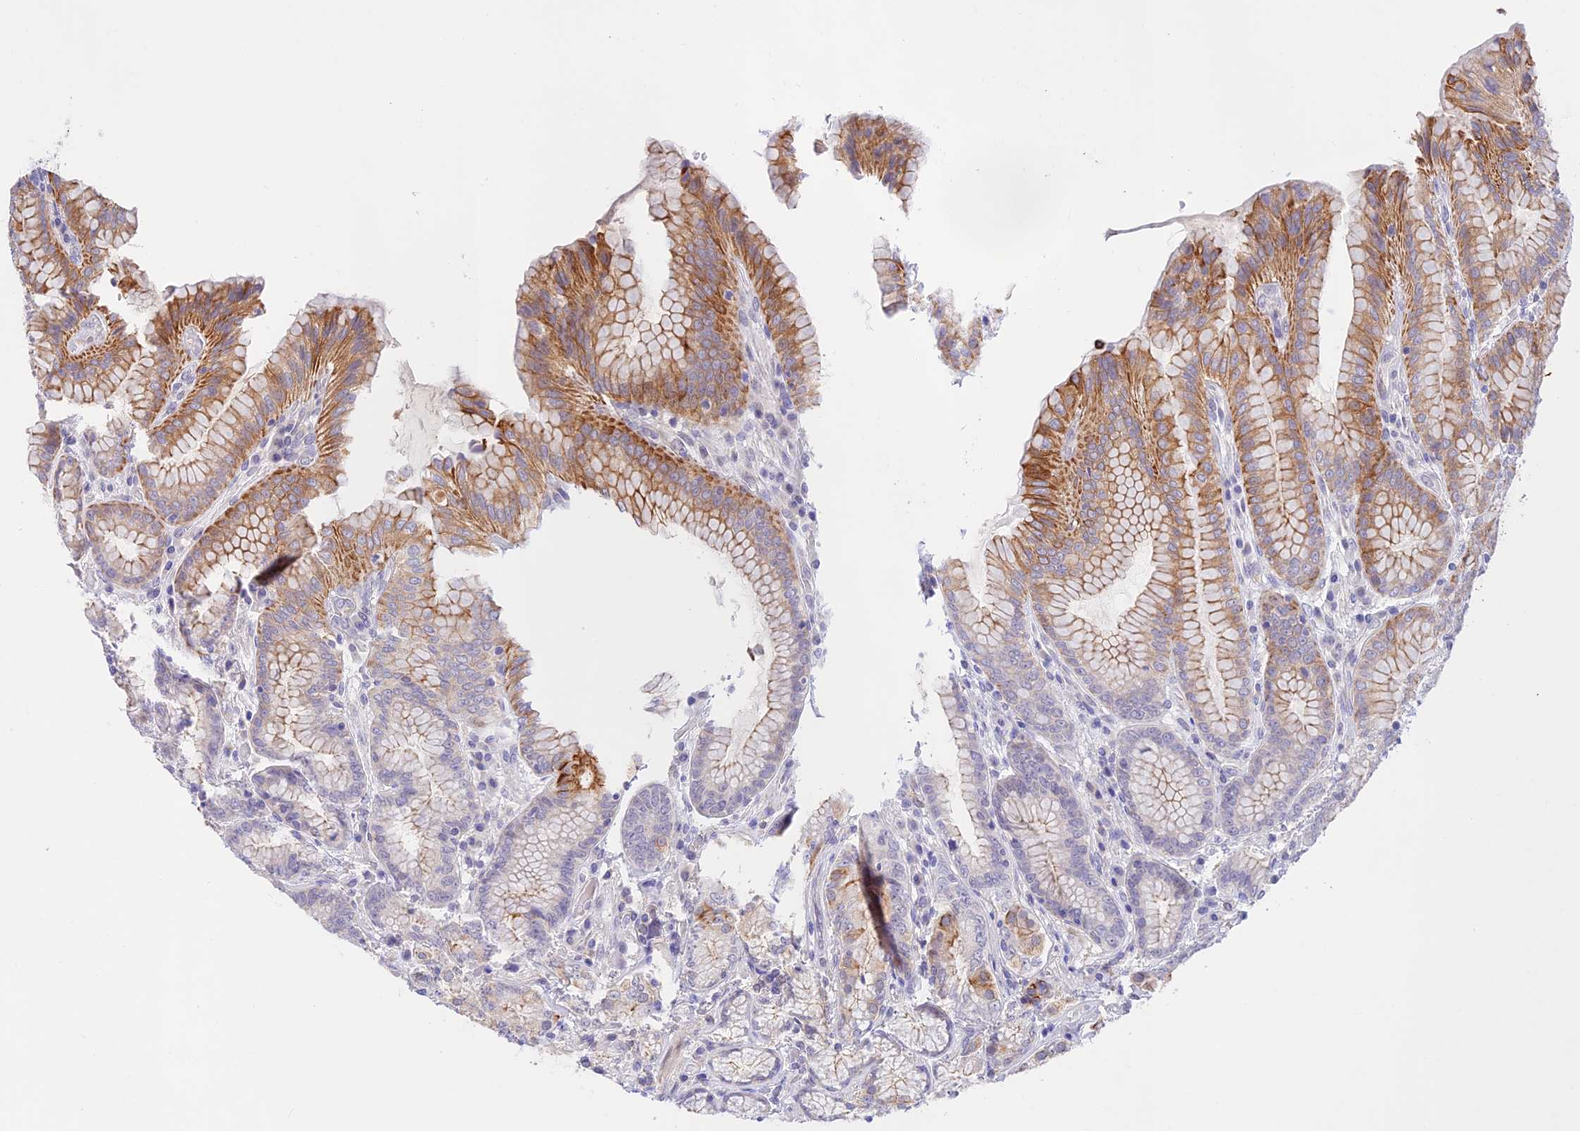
{"staining": {"intensity": "moderate", "quantity": "25%-75%", "location": "cytoplasmic/membranous"}, "tissue": "stomach", "cell_type": "Glandular cells", "image_type": "normal", "snomed": [{"axis": "morphology", "description": "Normal tissue, NOS"}, {"axis": "topography", "description": "Stomach, upper"}, {"axis": "topography", "description": "Stomach, lower"}], "caption": "A medium amount of moderate cytoplasmic/membranous expression is appreciated in about 25%-75% of glandular cells in benign stomach. The staining was performed using DAB, with brown indicating positive protein expression. Nuclei are stained blue with hematoxylin.", "gene": "CAMSAP3", "patient": {"sex": "female", "age": 76}}